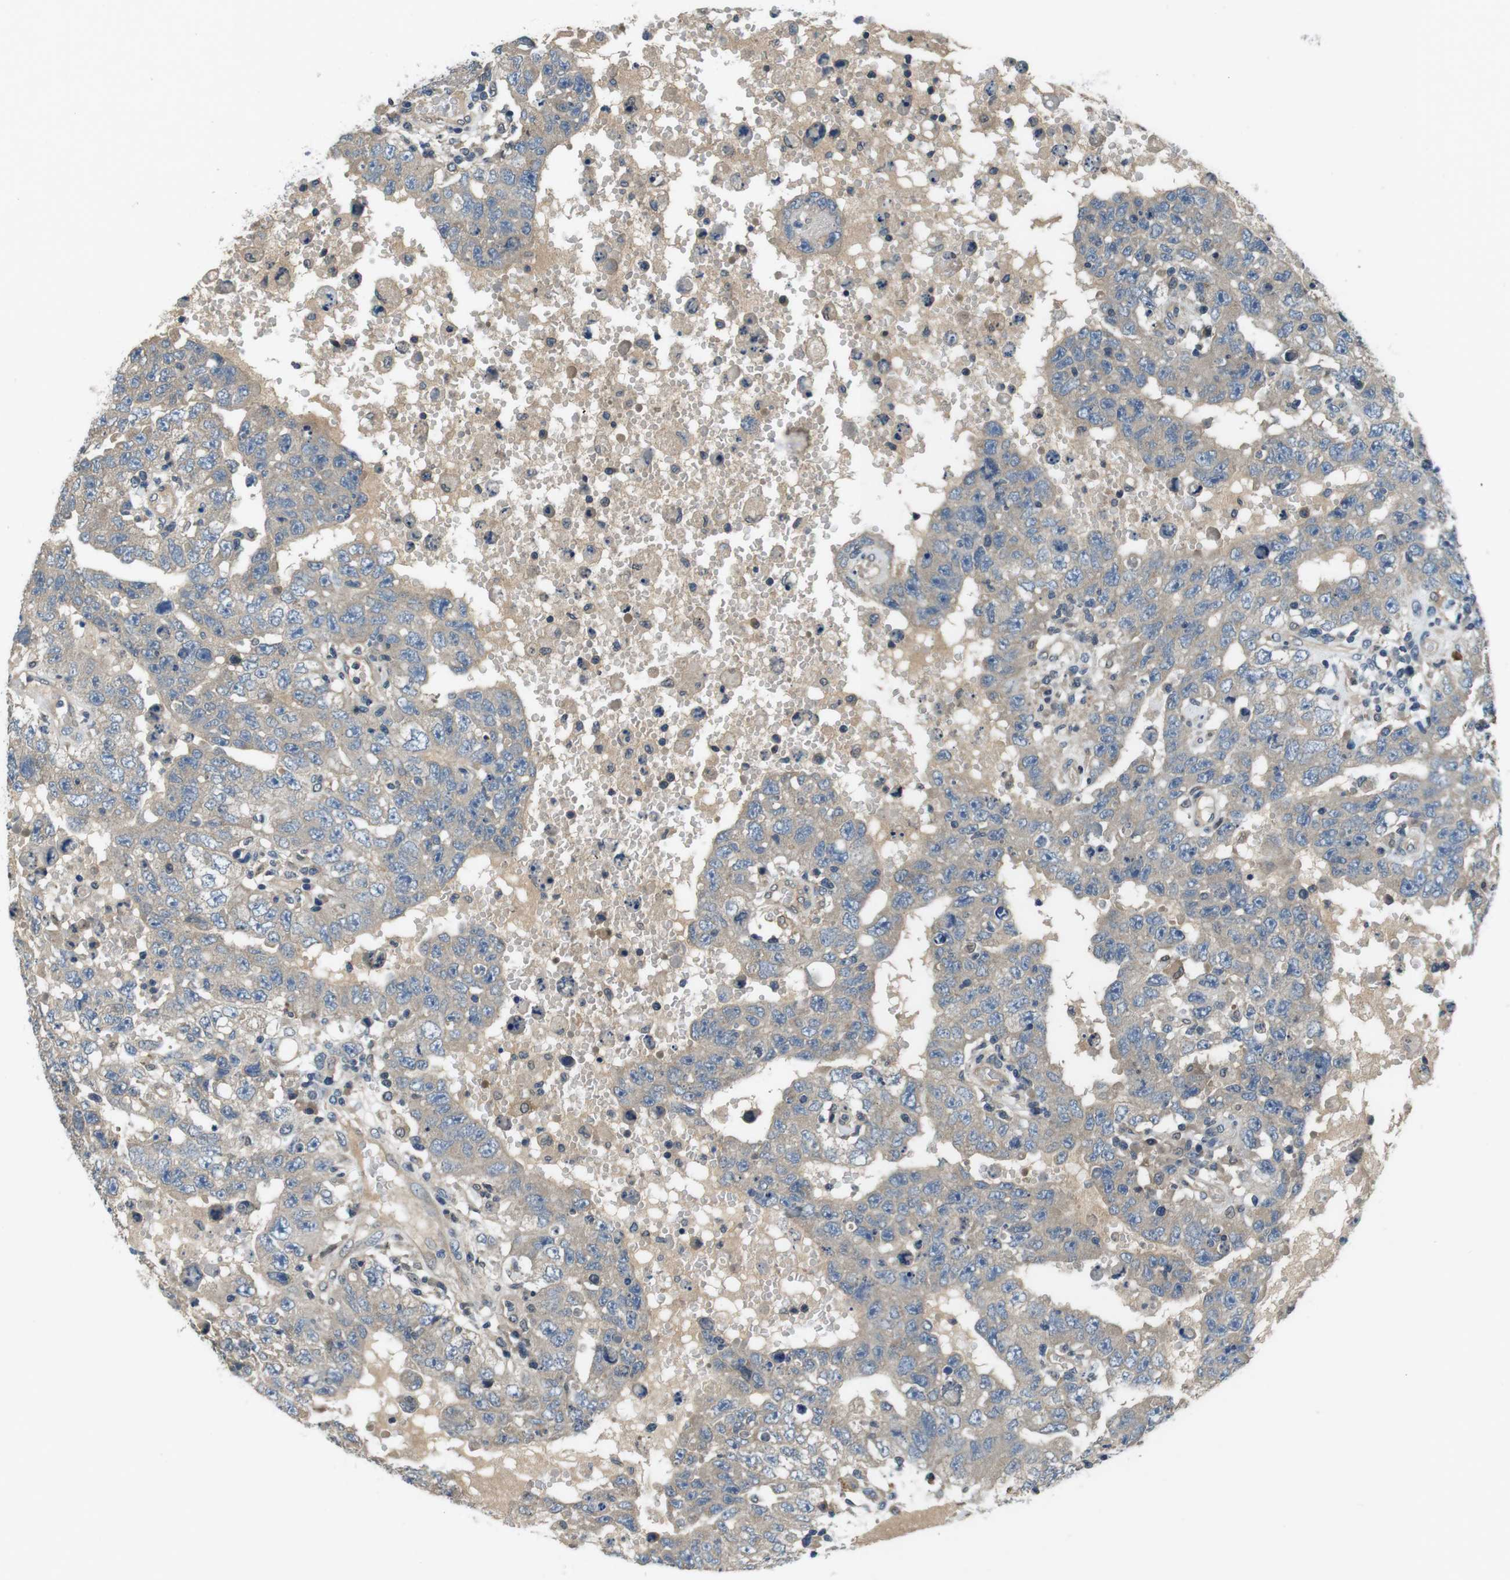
{"staining": {"intensity": "weak", "quantity": ">75%", "location": "cytoplasmic/membranous"}, "tissue": "testis cancer", "cell_type": "Tumor cells", "image_type": "cancer", "snomed": [{"axis": "morphology", "description": "Carcinoma, Embryonal, NOS"}, {"axis": "topography", "description": "Testis"}], "caption": "Immunohistochemistry (IHC) (DAB) staining of human testis embryonal carcinoma demonstrates weak cytoplasmic/membranous protein staining in approximately >75% of tumor cells.", "gene": "CD163L1", "patient": {"sex": "male", "age": 26}}